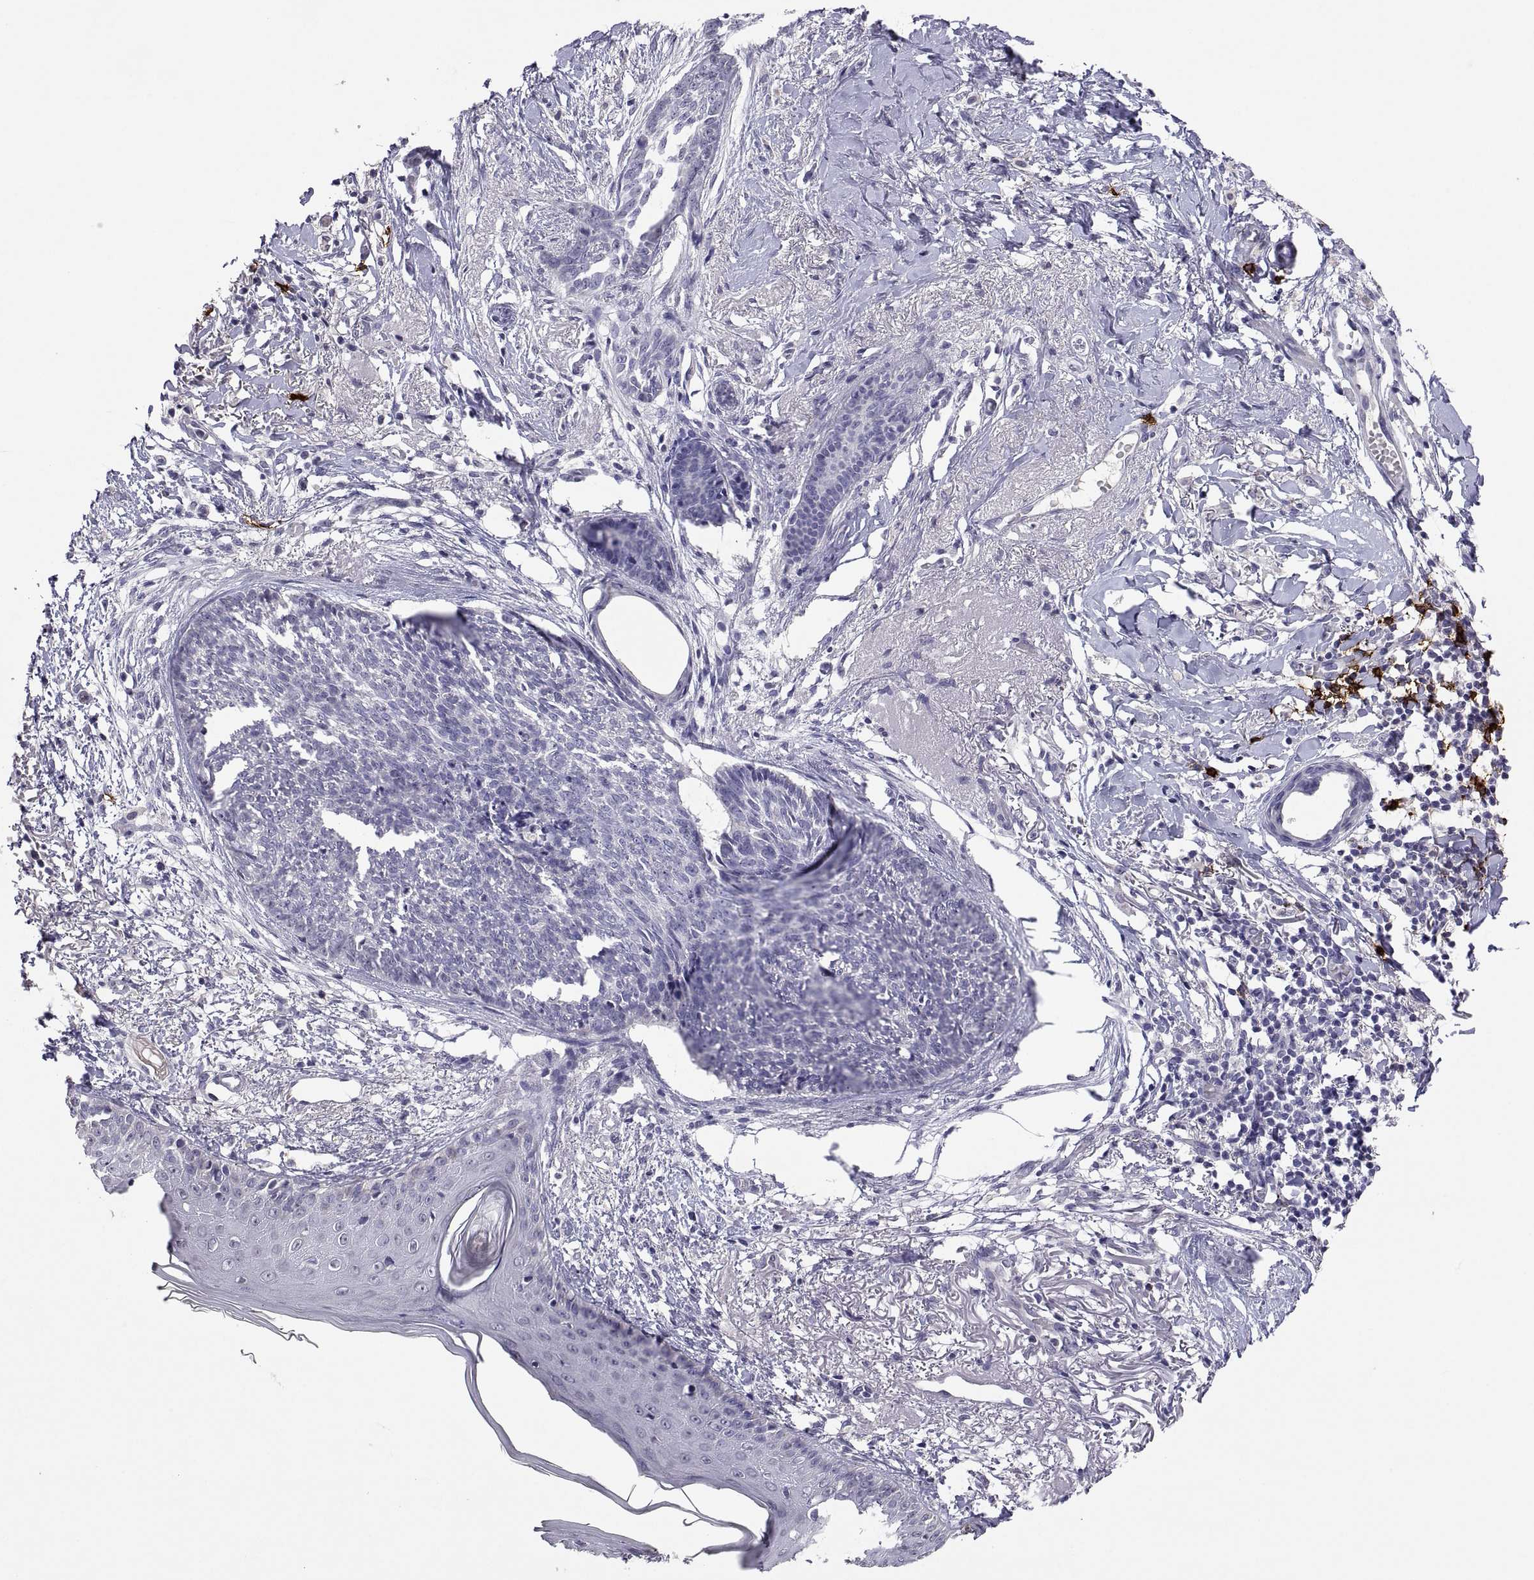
{"staining": {"intensity": "negative", "quantity": "none", "location": "none"}, "tissue": "skin cancer", "cell_type": "Tumor cells", "image_type": "cancer", "snomed": [{"axis": "morphology", "description": "Normal tissue, NOS"}, {"axis": "morphology", "description": "Basal cell carcinoma"}, {"axis": "topography", "description": "Skin"}], "caption": "Immunohistochemical staining of human skin cancer reveals no significant expression in tumor cells.", "gene": "MS4A1", "patient": {"sex": "male", "age": 84}}